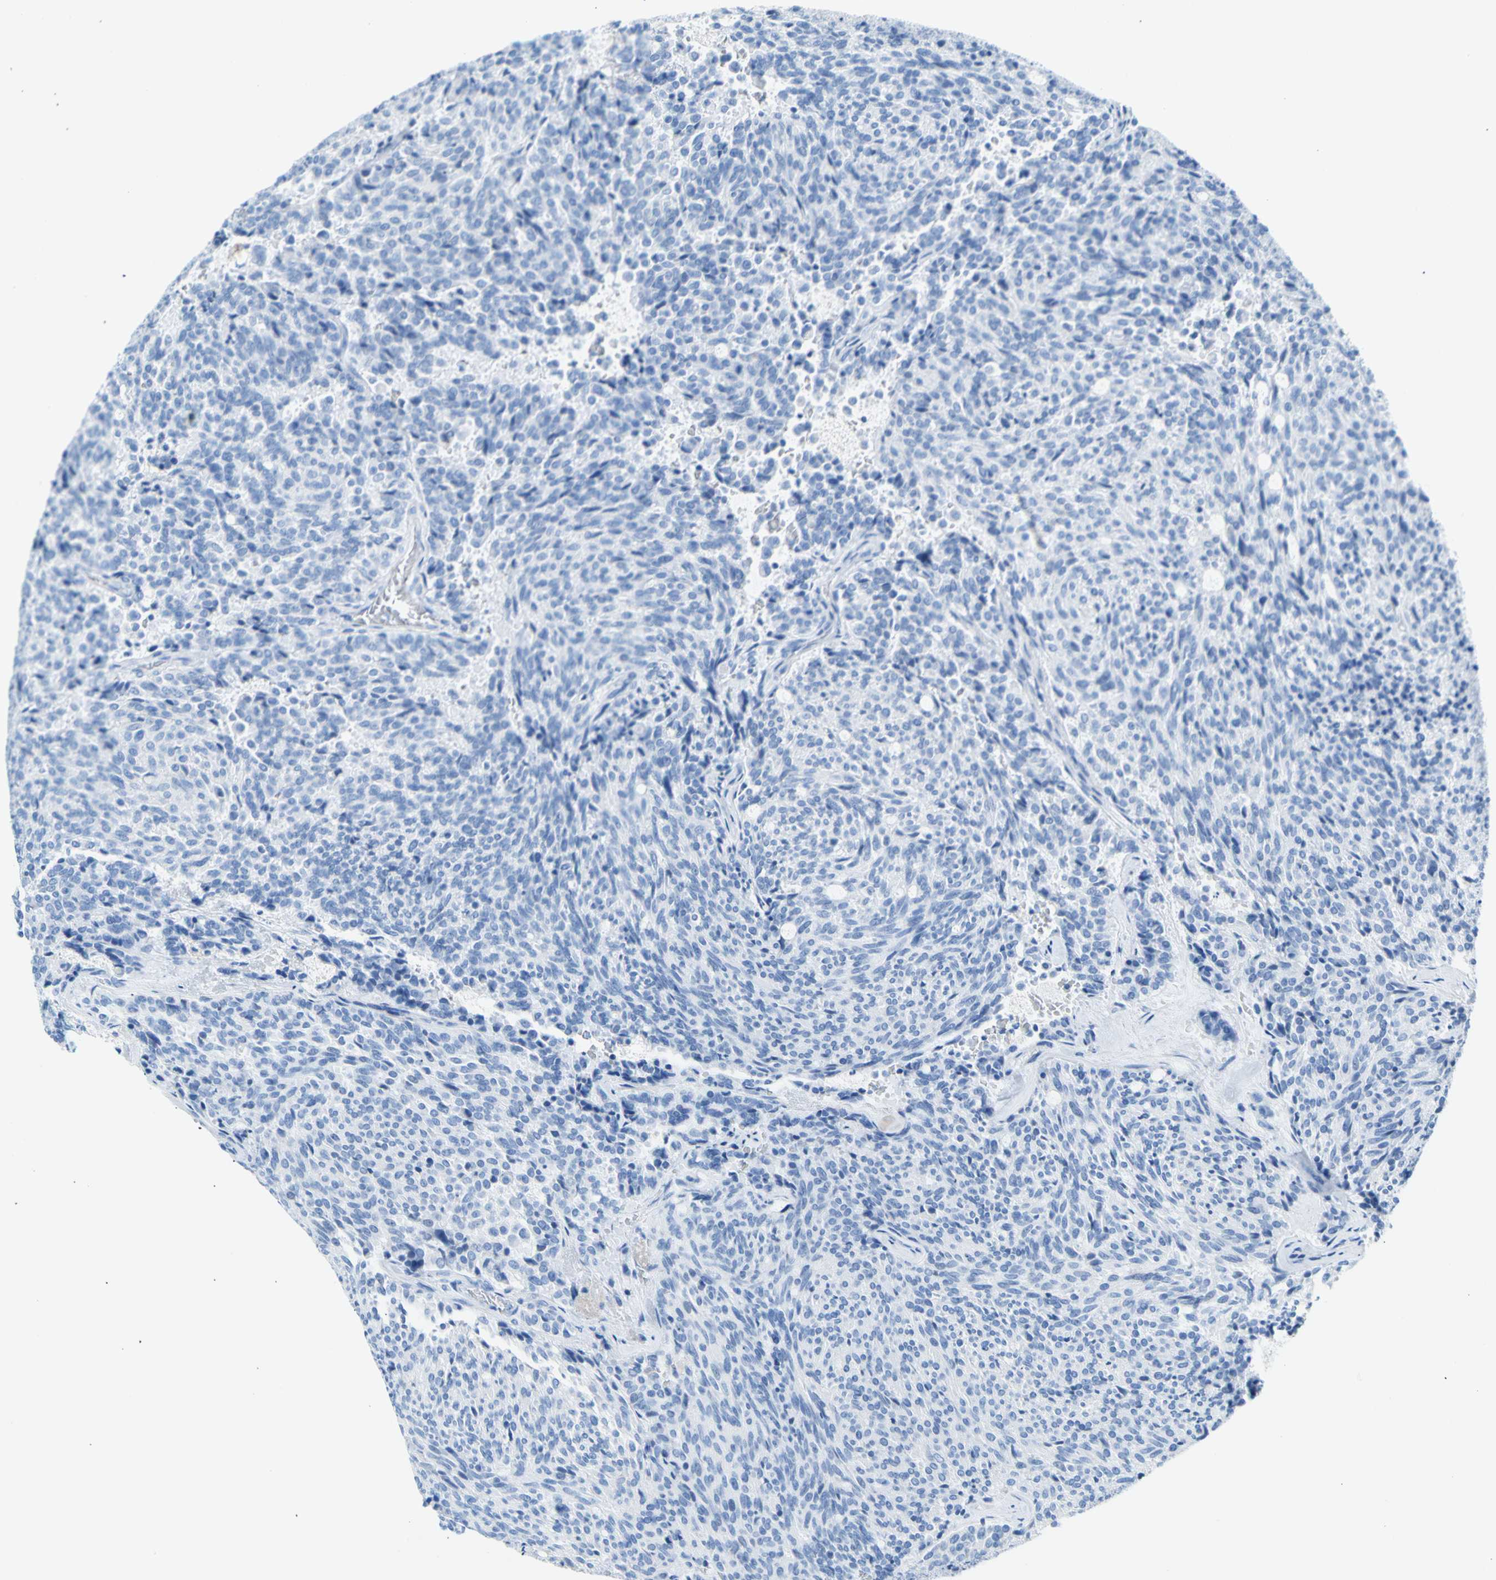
{"staining": {"intensity": "negative", "quantity": "none", "location": "none"}, "tissue": "carcinoid", "cell_type": "Tumor cells", "image_type": "cancer", "snomed": [{"axis": "morphology", "description": "Carcinoid, malignant, NOS"}, {"axis": "topography", "description": "Pancreas"}], "caption": "The IHC micrograph has no significant staining in tumor cells of malignant carcinoid tissue.", "gene": "CEL", "patient": {"sex": "female", "age": 54}}